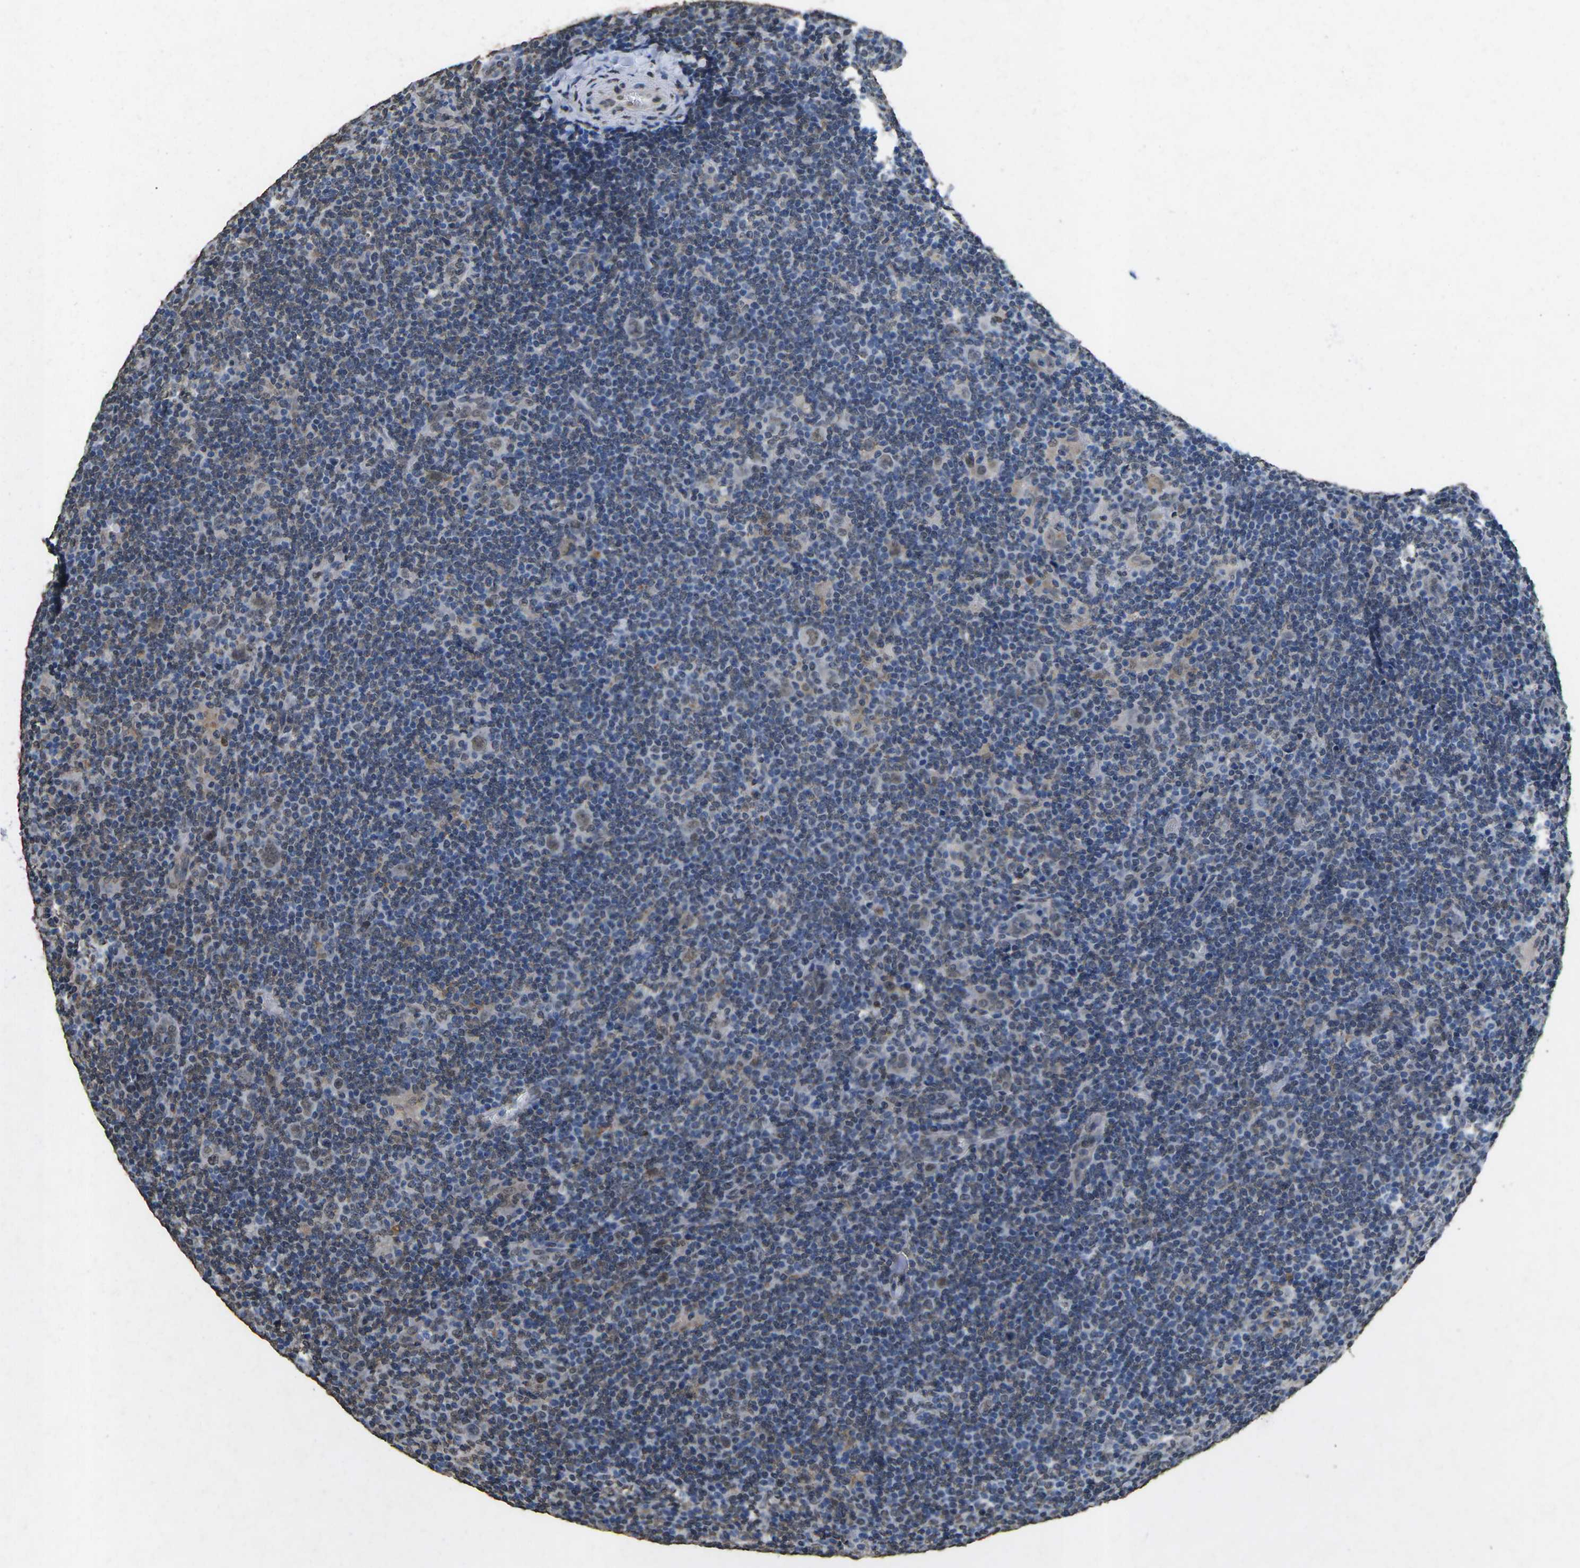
{"staining": {"intensity": "weak", "quantity": "25%-75%", "location": "nuclear"}, "tissue": "lymphoma", "cell_type": "Tumor cells", "image_type": "cancer", "snomed": [{"axis": "morphology", "description": "Hodgkin's disease, NOS"}, {"axis": "topography", "description": "Lymph node"}], "caption": "Immunohistochemistry of human lymphoma demonstrates low levels of weak nuclear expression in about 25%-75% of tumor cells.", "gene": "SCNN1B", "patient": {"sex": "female", "age": 57}}